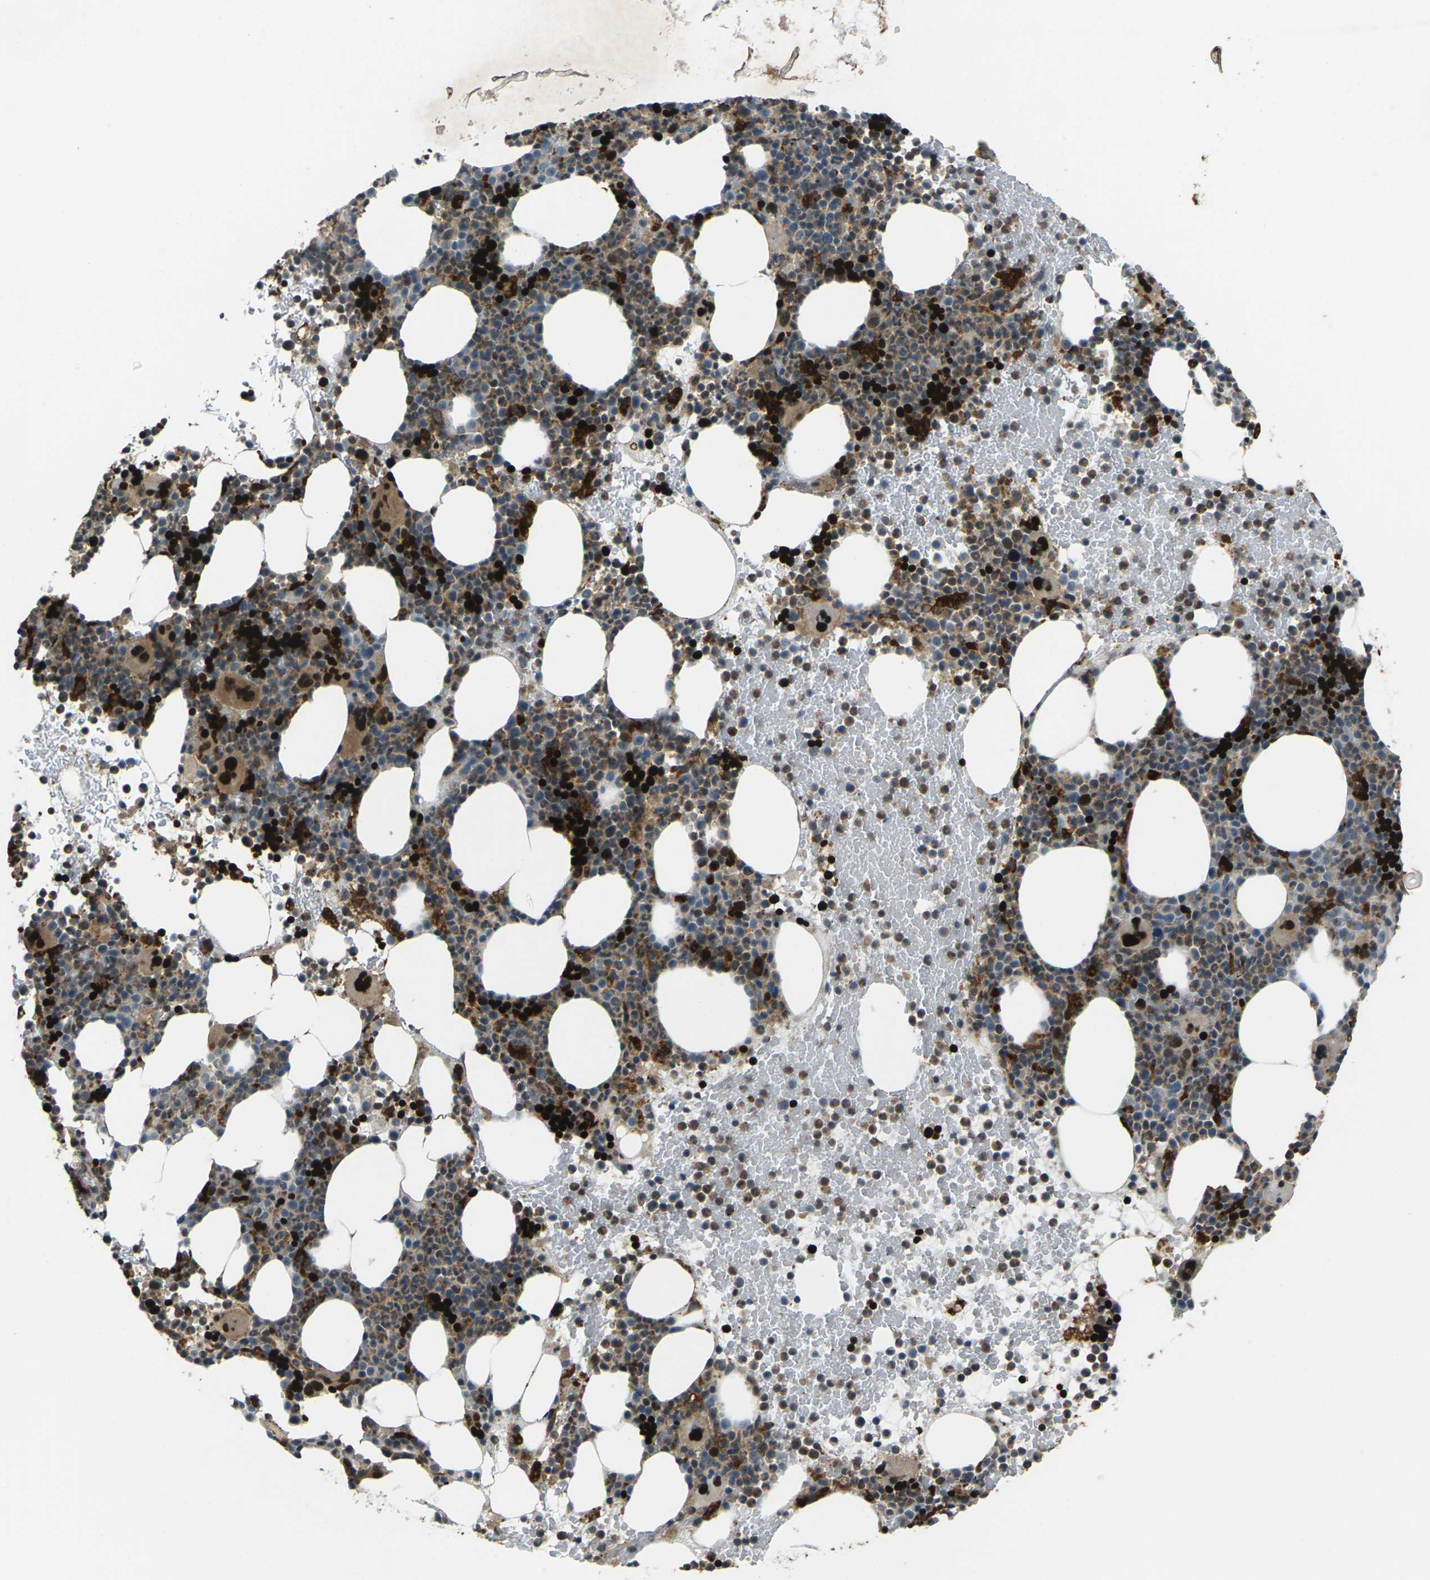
{"staining": {"intensity": "strong", "quantity": "<25%", "location": "cytoplasmic/membranous,nuclear"}, "tissue": "bone marrow", "cell_type": "Hematopoietic cells", "image_type": "normal", "snomed": [{"axis": "morphology", "description": "Normal tissue, NOS"}, {"axis": "morphology", "description": "Inflammation, NOS"}, {"axis": "topography", "description": "Bone marrow"}], "caption": "DAB immunohistochemical staining of unremarkable human bone marrow reveals strong cytoplasmic/membranous,nuclear protein expression in about <25% of hematopoietic cells. (brown staining indicates protein expression, while blue staining denotes nuclei).", "gene": "SLC31A2", "patient": {"sex": "male", "age": 73}}